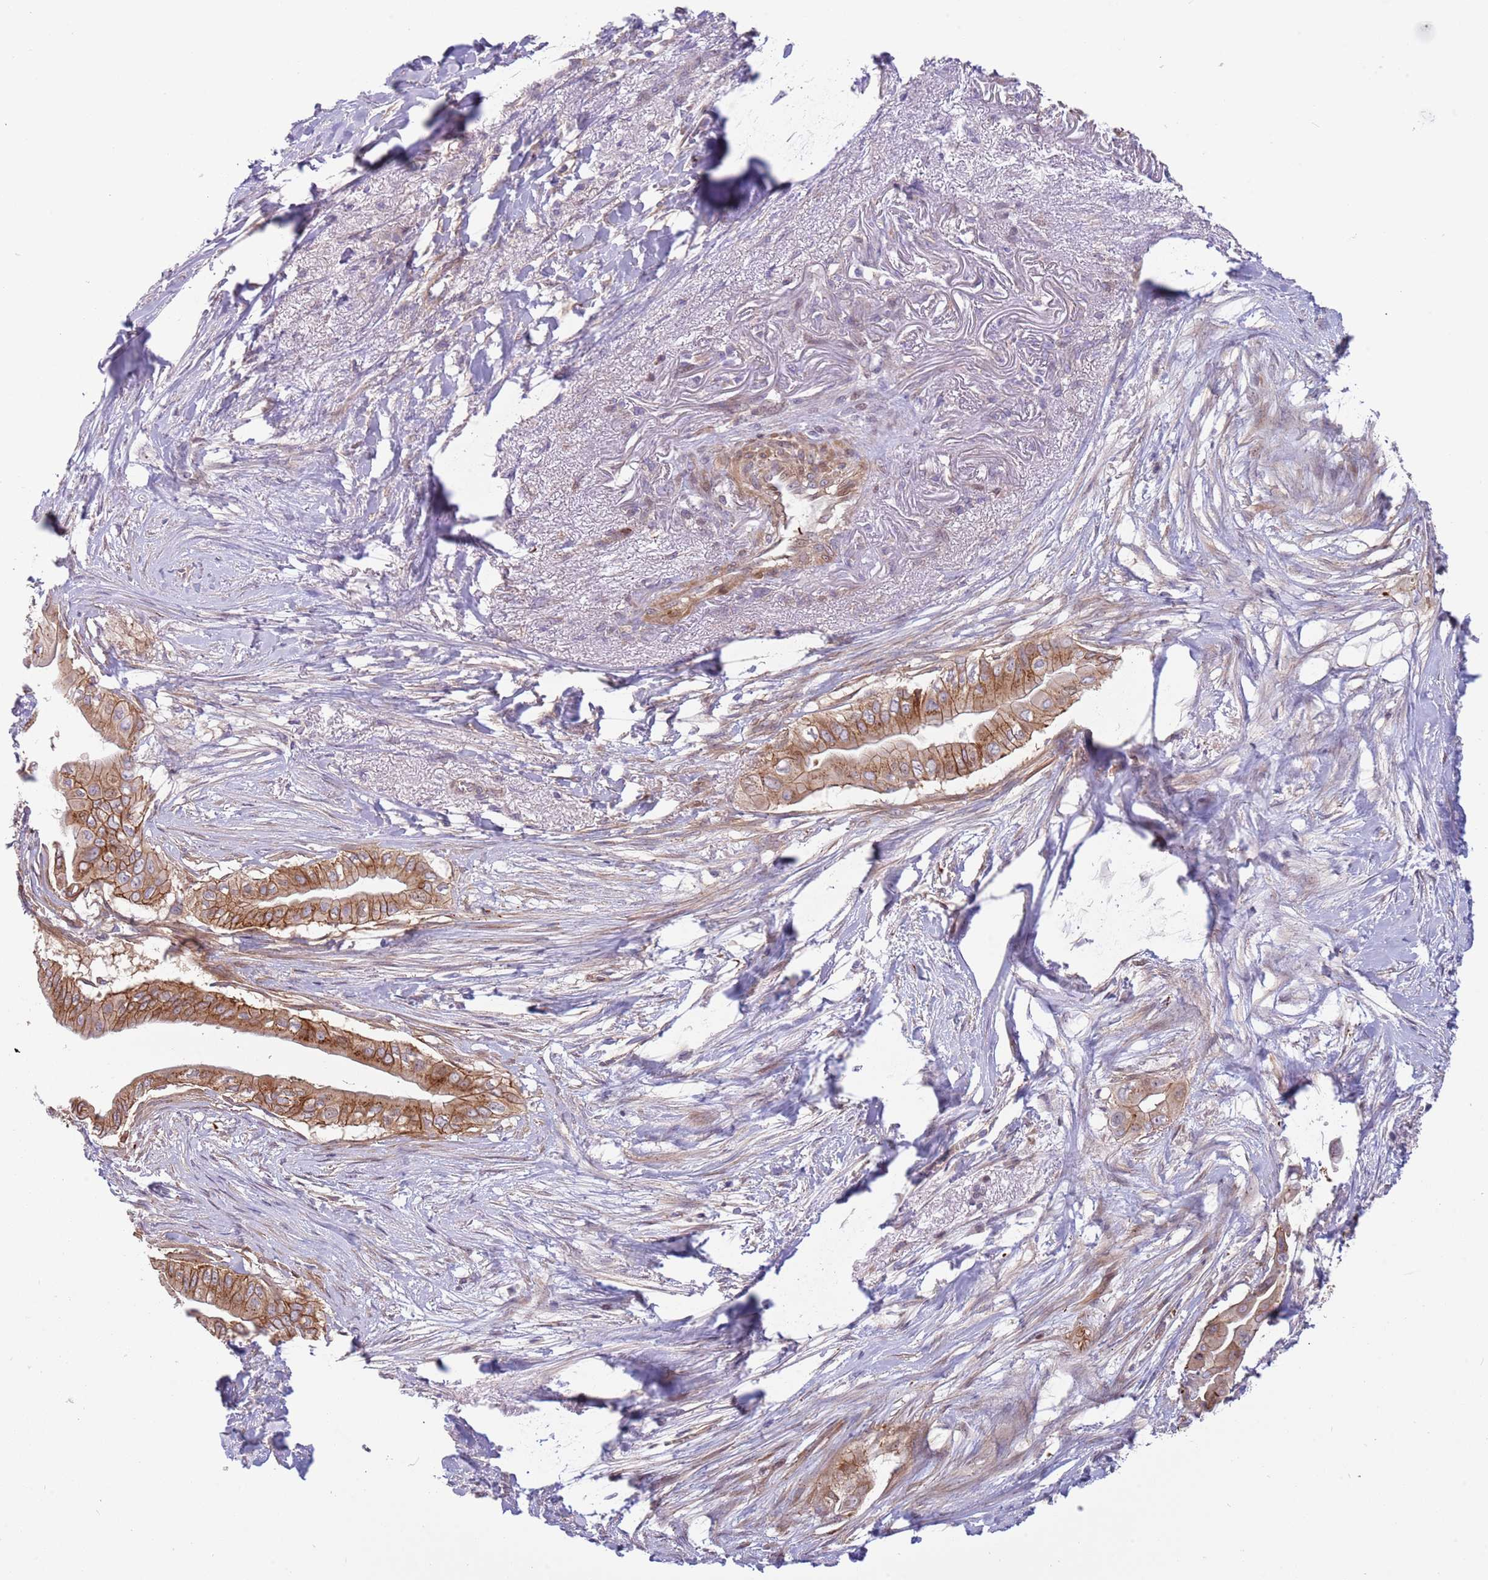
{"staining": {"intensity": "moderate", "quantity": ">75%", "location": "cytoplasmic/membranous"}, "tissue": "pancreatic cancer", "cell_type": "Tumor cells", "image_type": "cancer", "snomed": [{"axis": "morphology", "description": "Adenocarcinoma, NOS"}, {"axis": "topography", "description": "Pancreas"}], "caption": "Protein expression analysis of pancreatic cancer reveals moderate cytoplasmic/membranous expression in about >75% of tumor cells.", "gene": "ITGB6", "patient": {"sex": "male", "age": 71}}